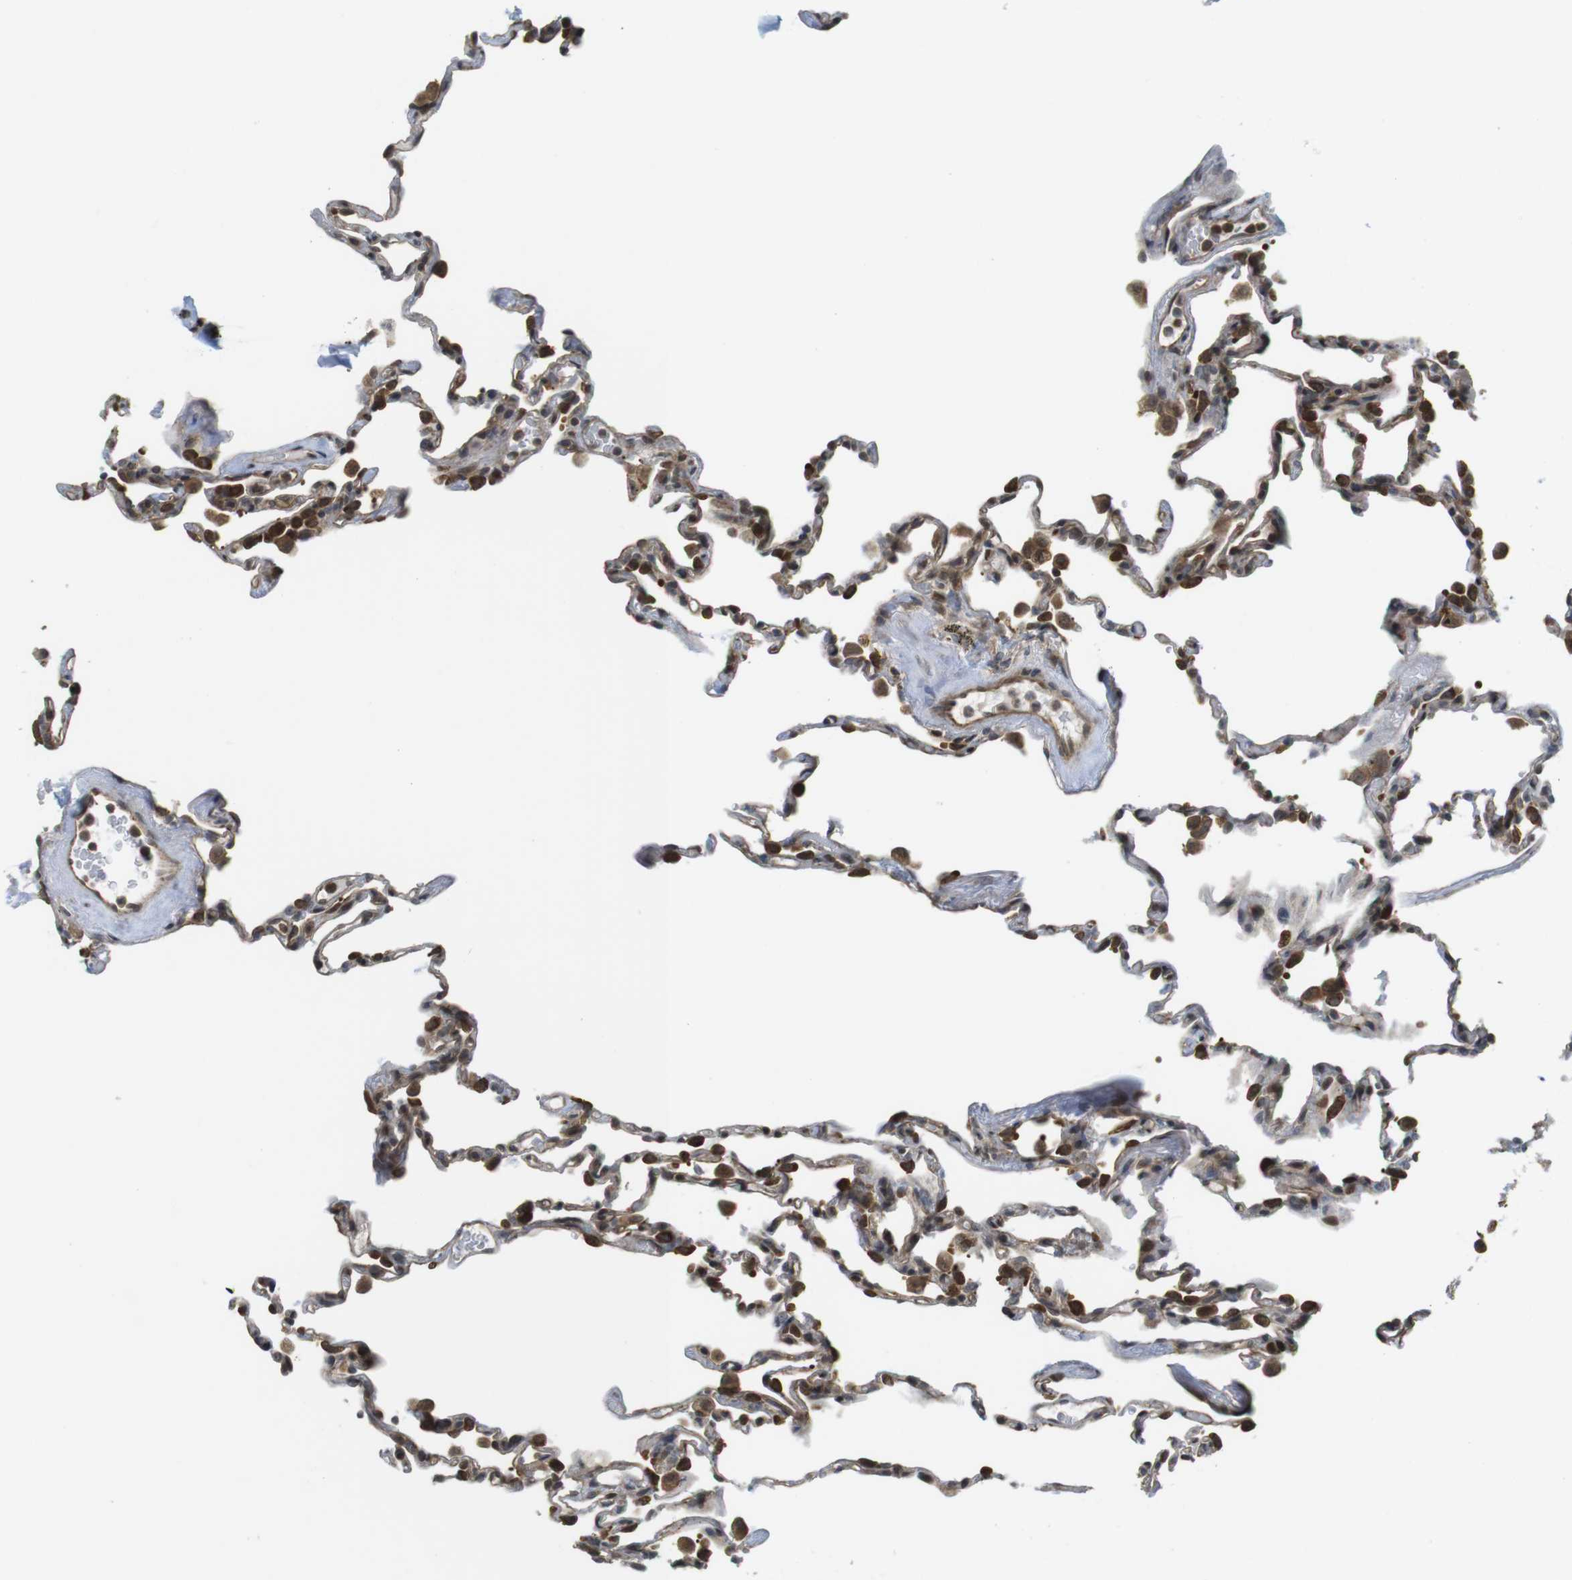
{"staining": {"intensity": "moderate", "quantity": "25%-75%", "location": "cytoplasmic/membranous"}, "tissue": "lung", "cell_type": "Alveolar cells", "image_type": "normal", "snomed": [{"axis": "morphology", "description": "Normal tissue, NOS"}, {"axis": "topography", "description": "Lung"}], "caption": "Immunohistochemistry staining of normal lung, which reveals medium levels of moderate cytoplasmic/membranous expression in approximately 25%-75% of alveolar cells indicating moderate cytoplasmic/membranous protein positivity. The staining was performed using DAB (3,3'-diaminobenzidine) (brown) for protein detection and nuclei were counterstained in hematoxylin (blue).", "gene": "CC2D1A", "patient": {"sex": "male", "age": 59}}